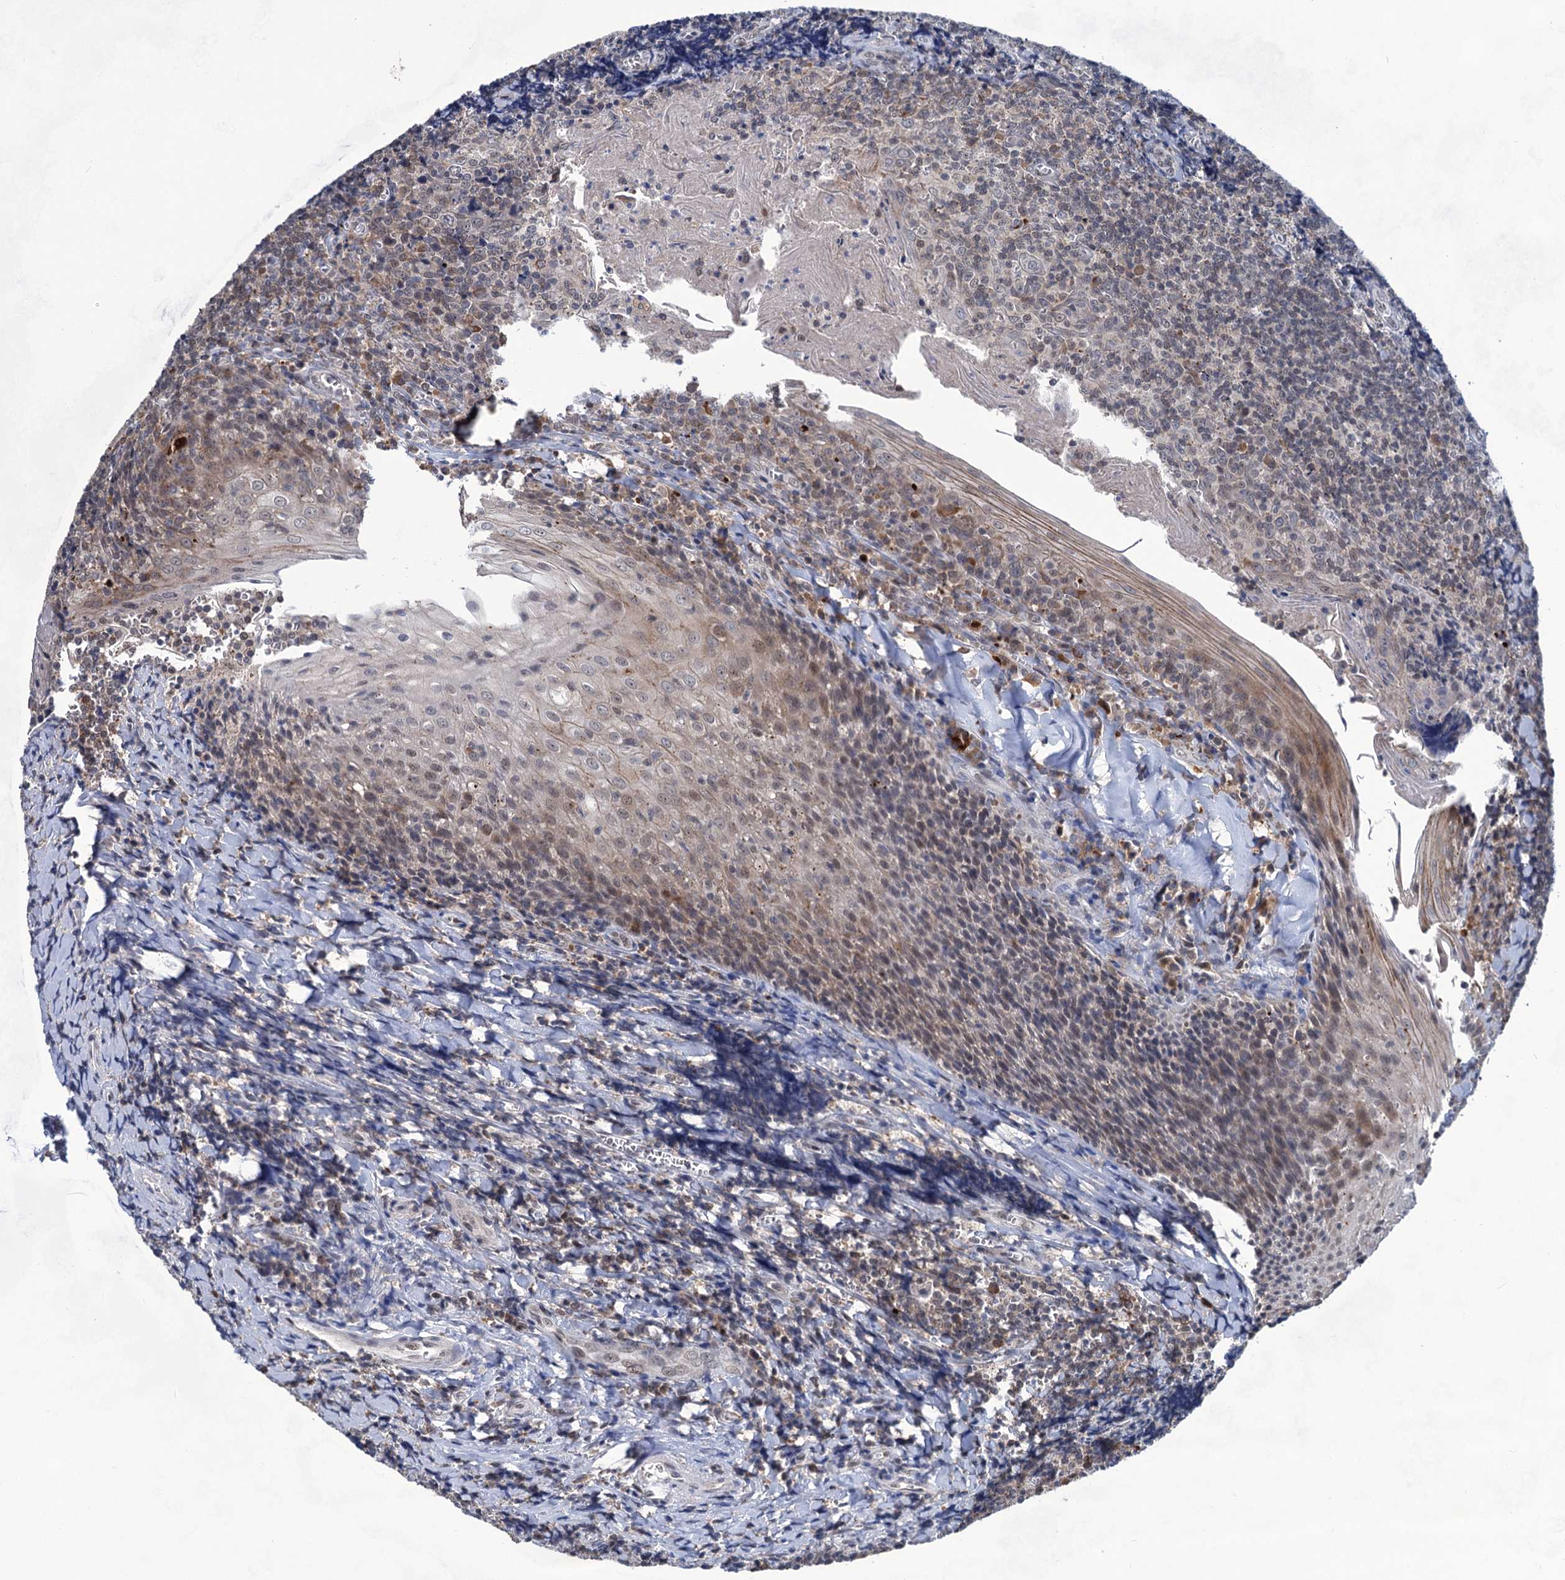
{"staining": {"intensity": "negative", "quantity": "none", "location": "none"}, "tissue": "tonsil", "cell_type": "Germinal center cells", "image_type": "normal", "snomed": [{"axis": "morphology", "description": "Normal tissue, NOS"}, {"axis": "topography", "description": "Tonsil"}], "caption": "The micrograph reveals no staining of germinal center cells in unremarkable tonsil.", "gene": "TTC17", "patient": {"sex": "male", "age": 27}}